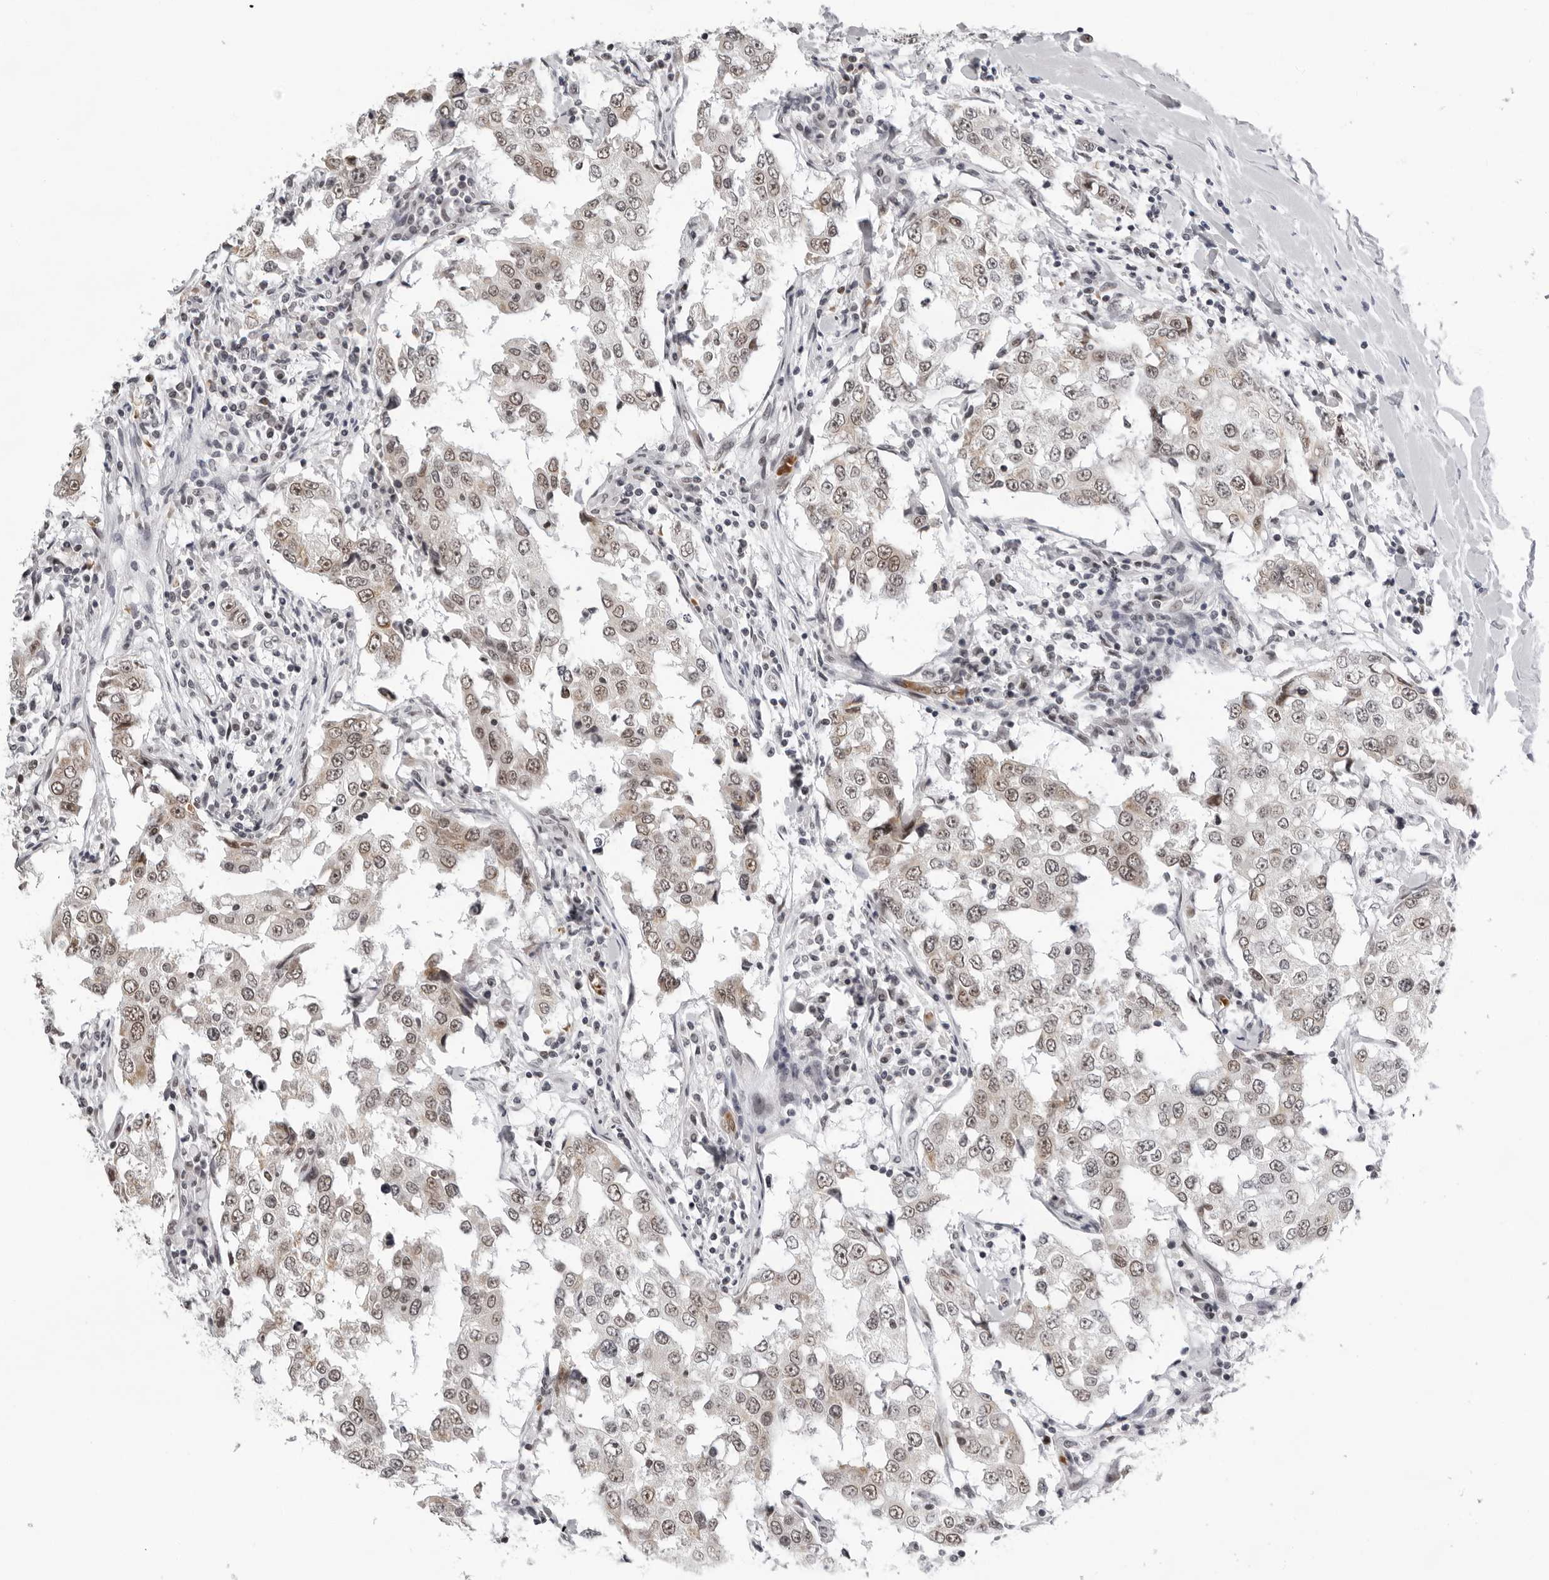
{"staining": {"intensity": "weak", "quantity": ">75%", "location": "nuclear"}, "tissue": "breast cancer", "cell_type": "Tumor cells", "image_type": "cancer", "snomed": [{"axis": "morphology", "description": "Duct carcinoma"}, {"axis": "topography", "description": "Breast"}], "caption": "Immunohistochemistry histopathology image of human breast cancer (intraductal carcinoma) stained for a protein (brown), which reveals low levels of weak nuclear expression in about >75% of tumor cells.", "gene": "USP1", "patient": {"sex": "female", "age": 27}}